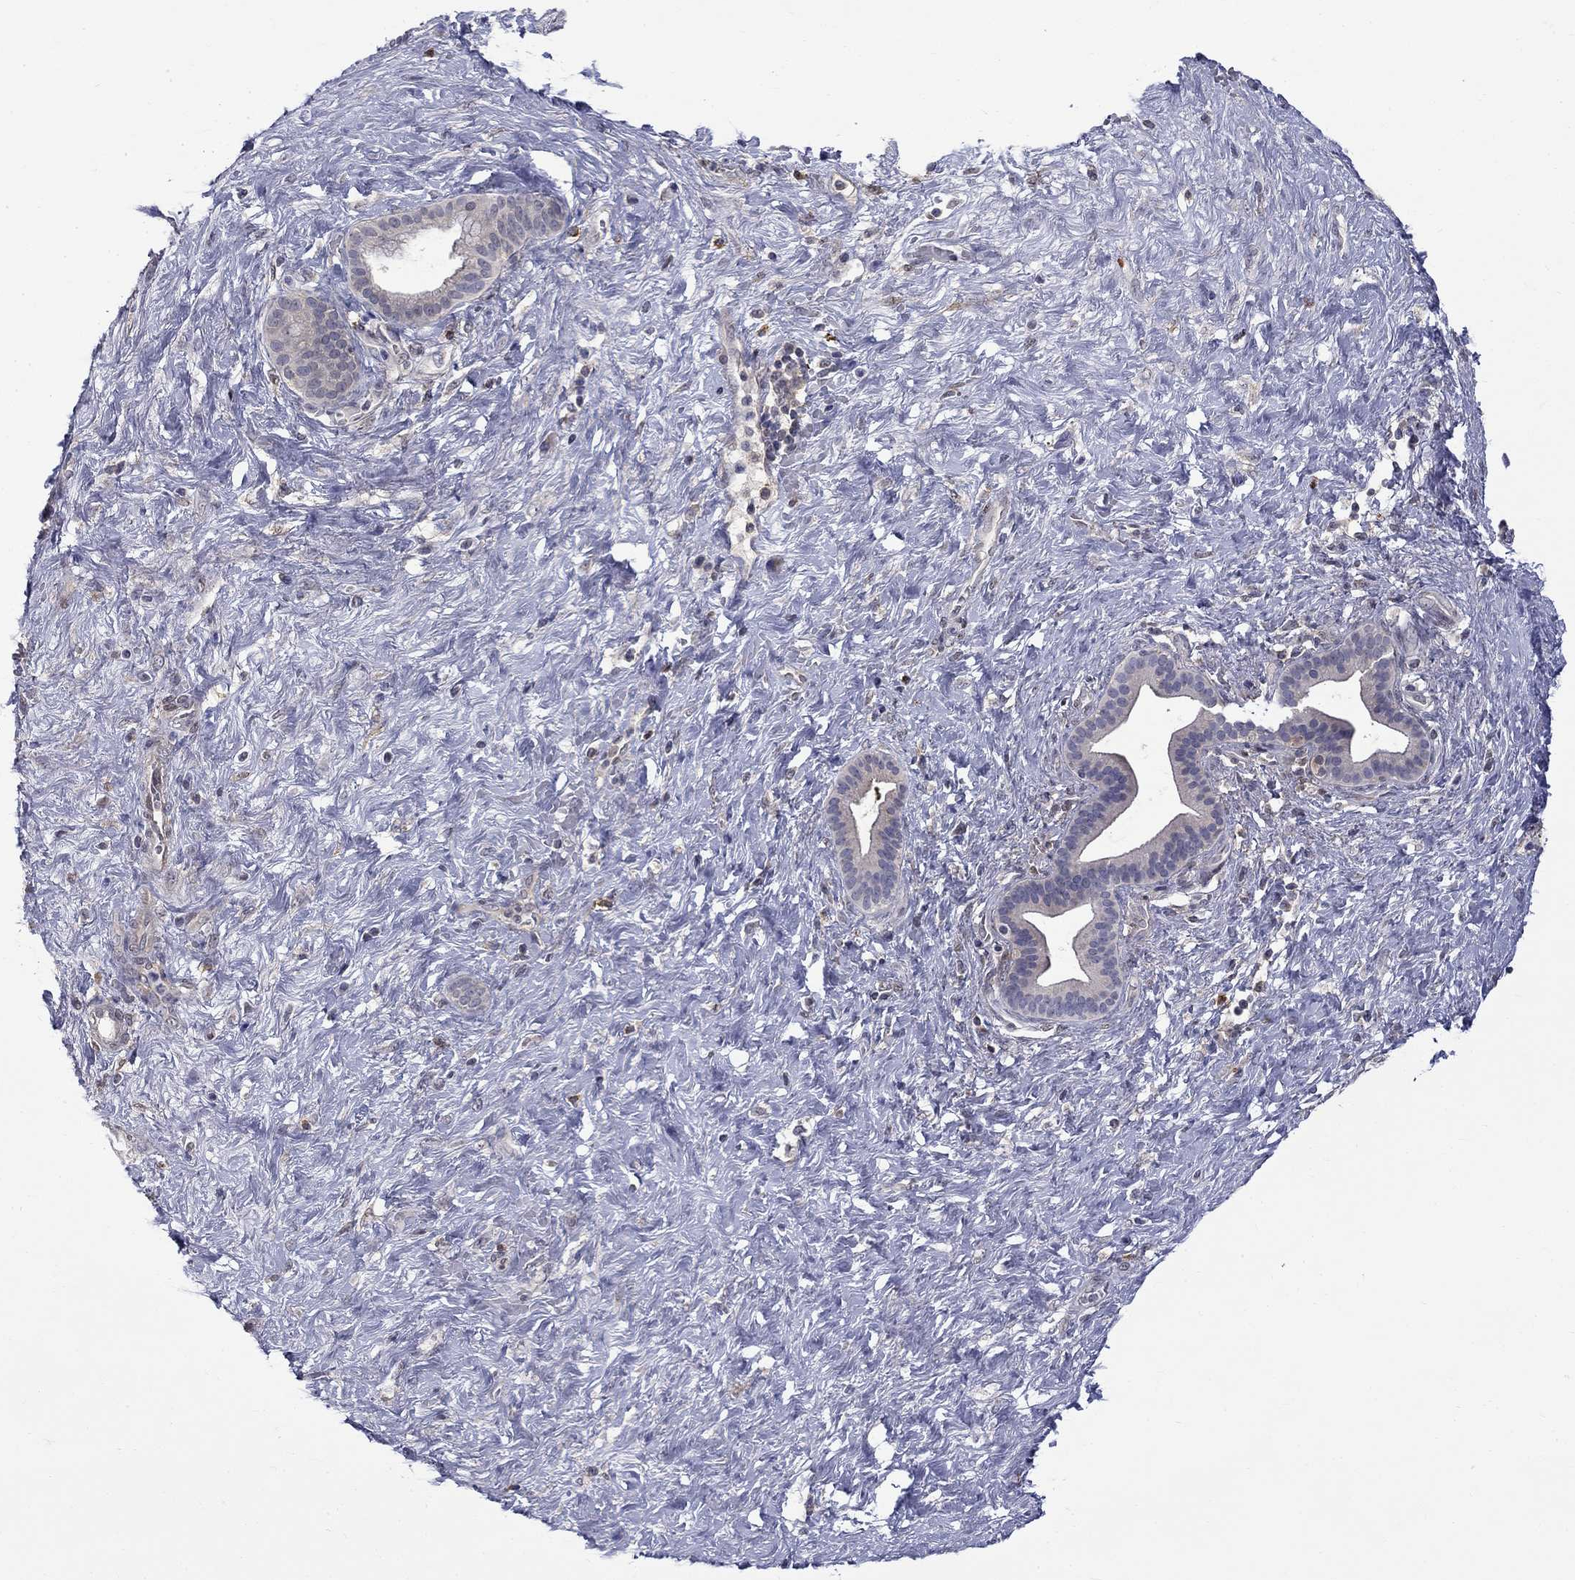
{"staining": {"intensity": "negative", "quantity": "none", "location": "none"}, "tissue": "pancreatic cancer", "cell_type": "Tumor cells", "image_type": "cancer", "snomed": [{"axis": "morphology", "description": "Adenocarcinoma, NOS"}, {"axis": "topography", "description": "Pancreas"}], "caption": "Pancreatic cancer was stained to show a protein in brown. There is no significant staining in tumor cells.", "gene": "PCBP3", "patient": {"sex": "male", "age": 44}}